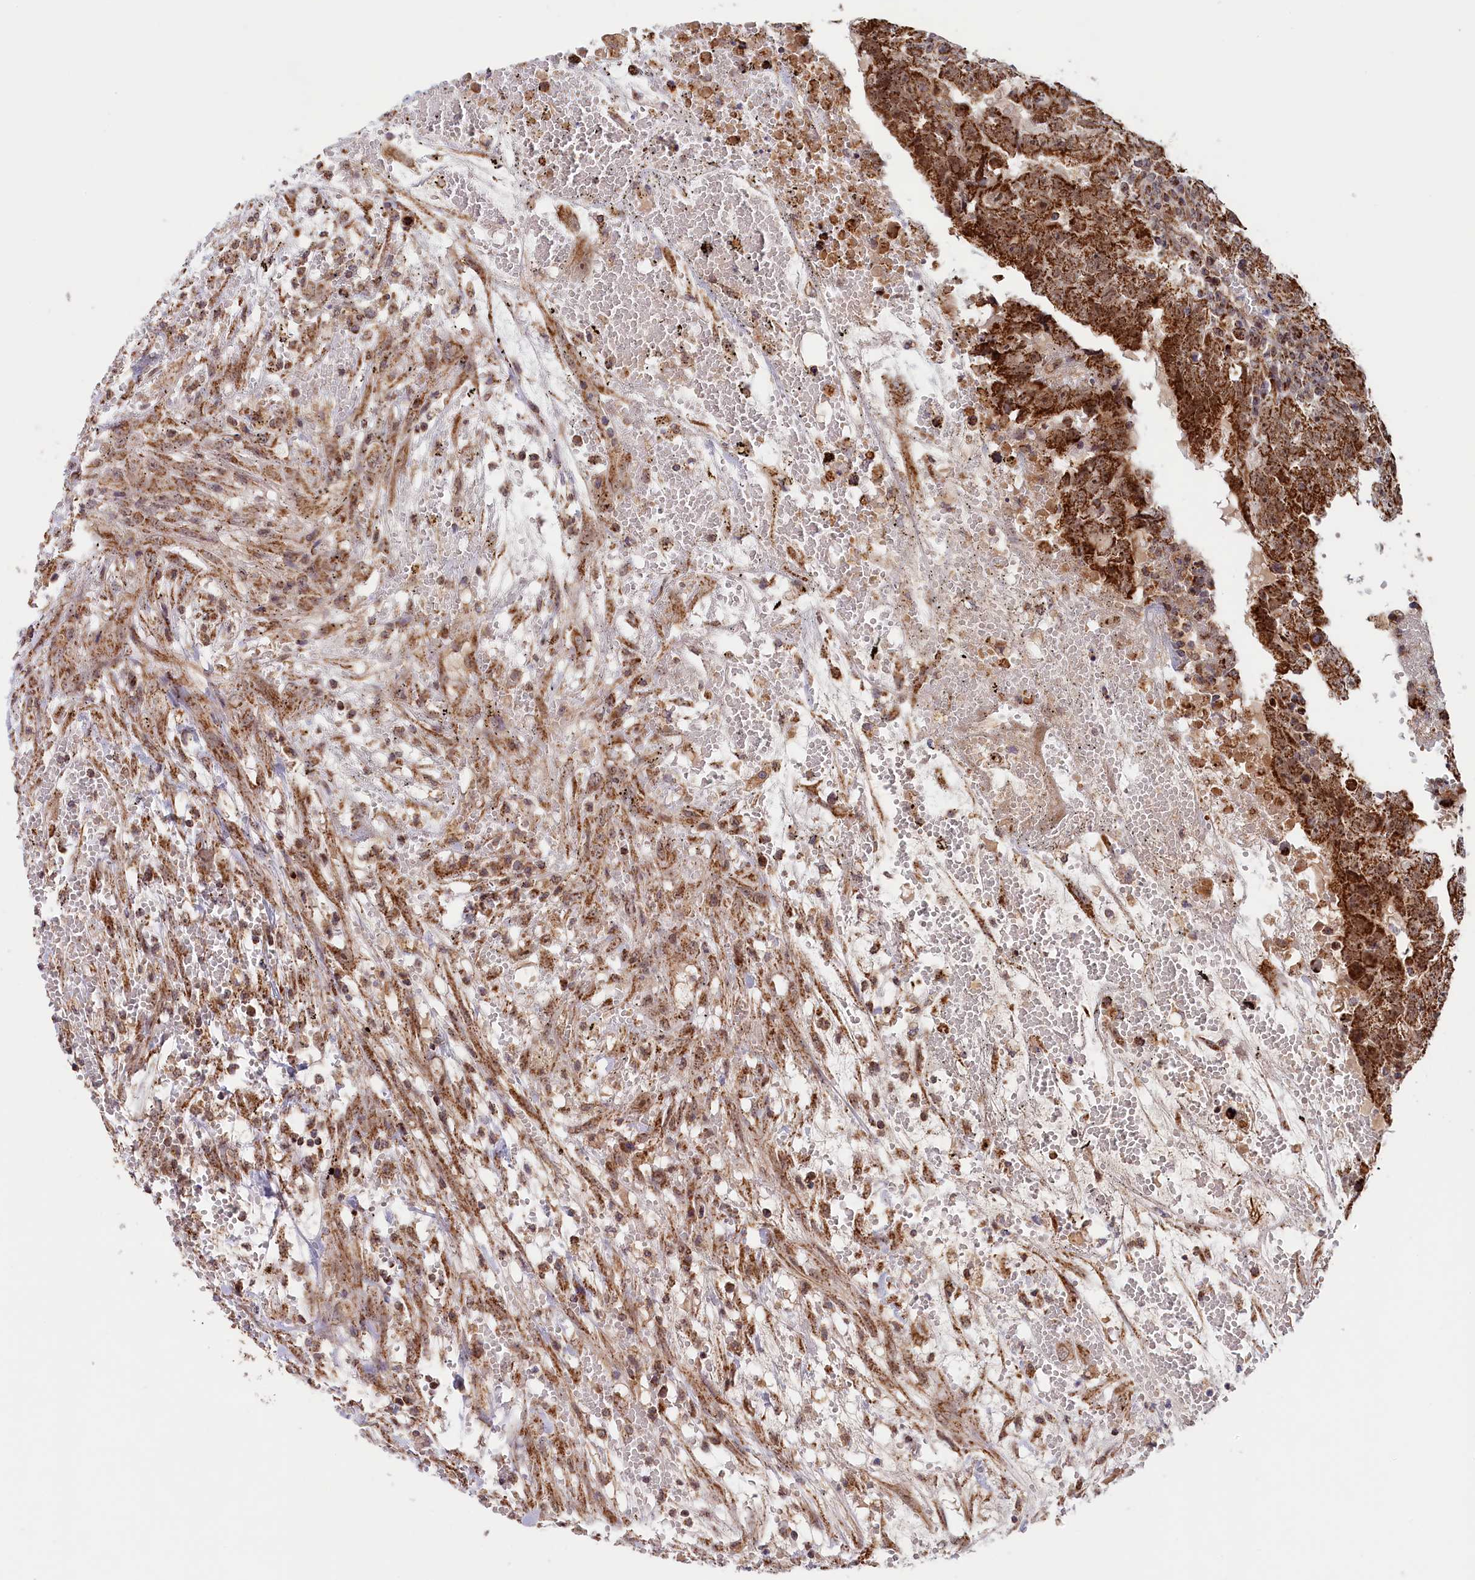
{"staining": {"intensity": "strong", "quantity": ">75%", "location": "cytoplasmic/membranous"}, "tissue": "testis cancer", "cell_type": "Tumor cells", "image_type": "cancer", "snomed": [{"axis": "morphology", "description": "Carcinoma, Embryonal, NOS"}, {"axis": "topography", "description": "Testis"}], "caption": "There is high levels of strong cytoplasmic/membranous positivity in tumor cells of testis embryonal carcinoma, as demonstrated by immunohistochemical staining (brown color).", "gene": "DUS3L", "patient": {"sex": "male", "age": 25}}